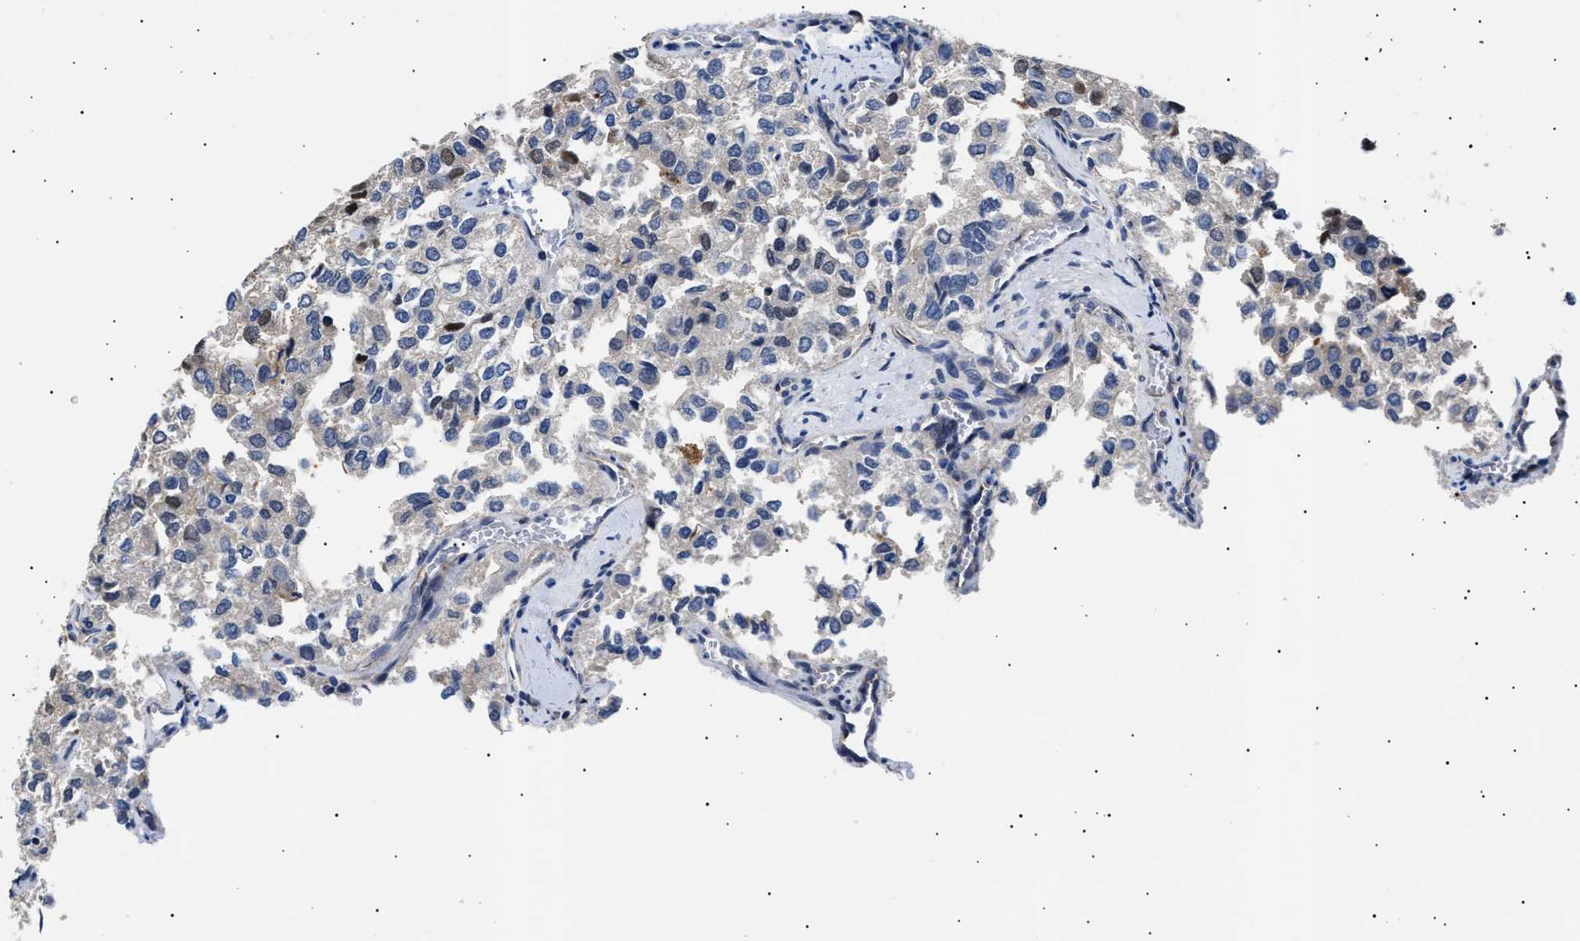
{"staining": {"intensity": "weak", "quantity": "<25%", "location": "cytoplasmic/membranous"}, "tissue": "thyroid cancer", "cell_type": "Tumor cells", "image_type": "cancer", "snomed": [{"axis": "morphology", "description": "Follicular adenoma carcinoma, NOS"}, {"axis": "topography", "description": "Thyroid gland"}], "caption": "A photomicrograph of human thyroid follicular adenoma carcinoma is negative for staining in tumor cells.", "gene": "HEMGN", "patient": {"sex": "male", "age": 75}}